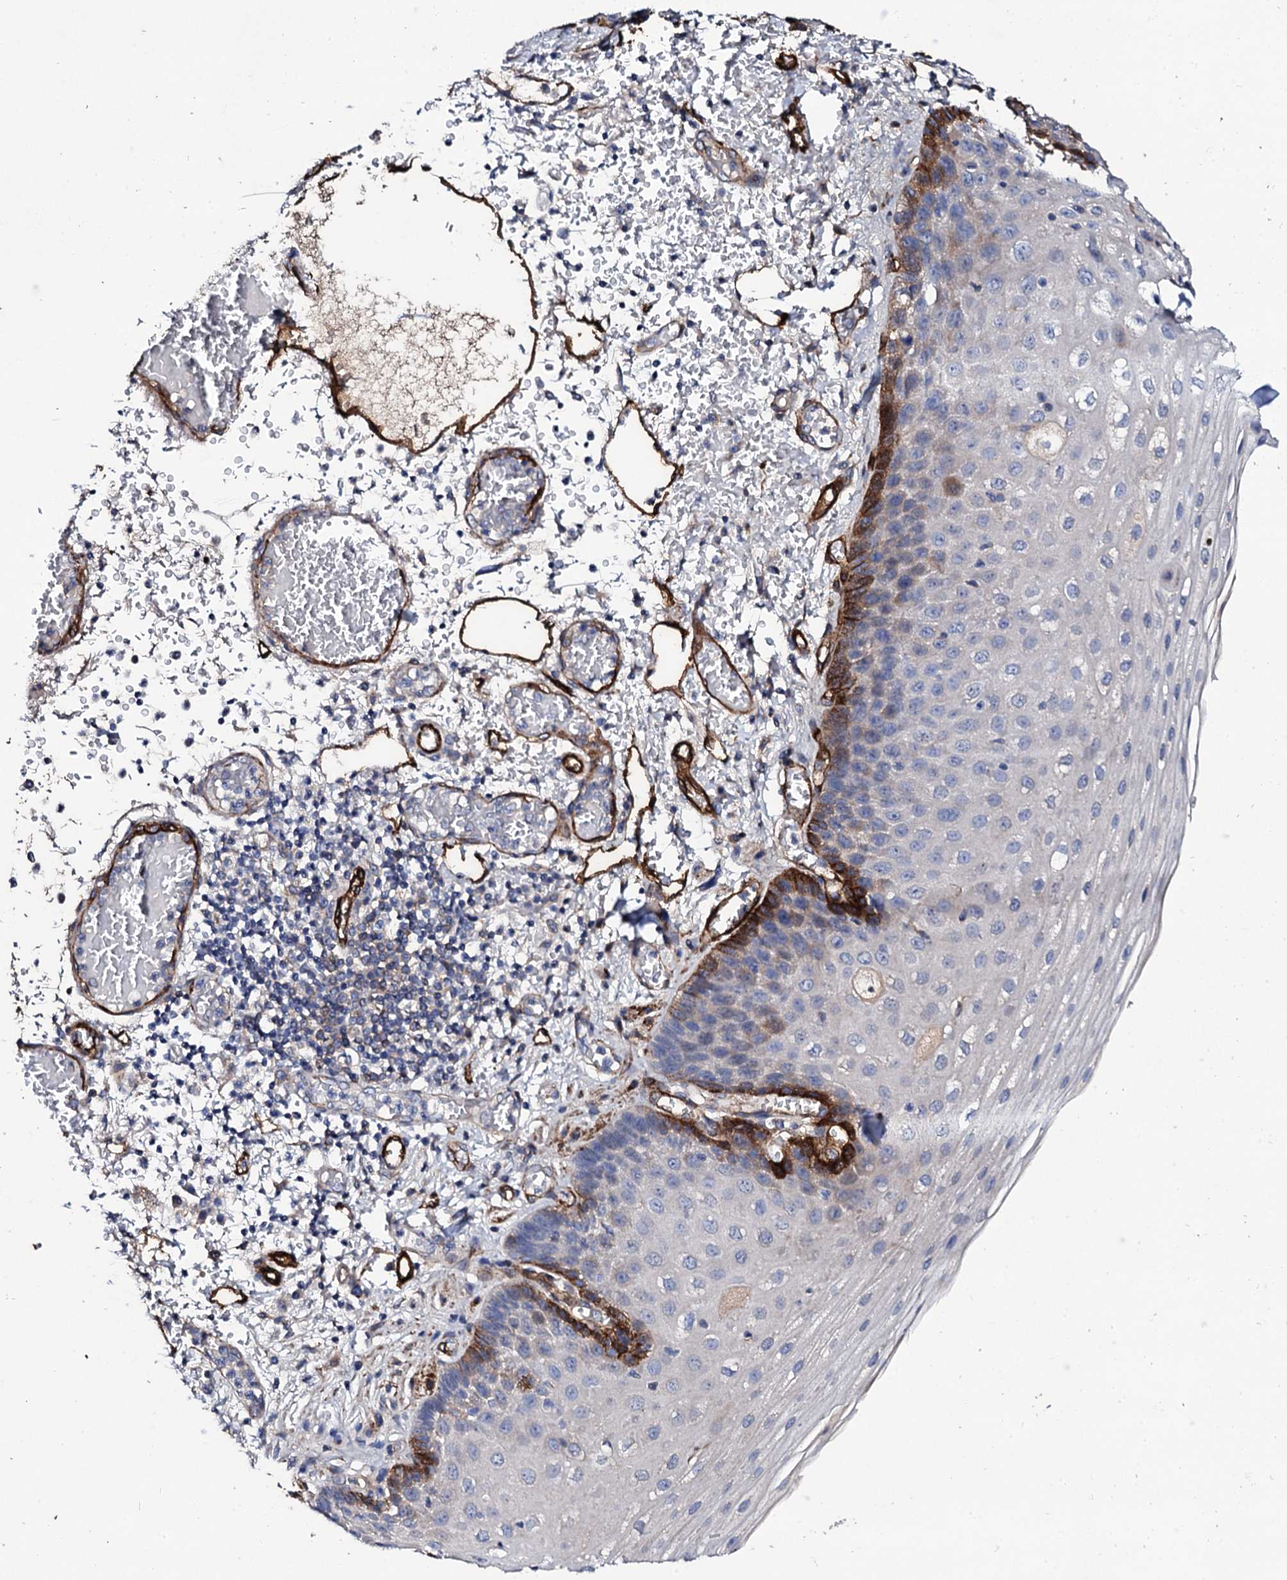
{"staining": {"intensity": "moderate", "quantity": "<25%", "location": "cytoplasmic/membranous"}, "tissue": "esophagus", "cell_type": "Squamous epithelial cells", "image_type": "normal", "snomed": [{"axis": "morphology", "description": "Normal tissue, NOS"}, {"axis": "topography", "description": "Esophagus"}], "caption": "Immunohistochemistry micrograph of normal esophagus: esophagus stained using immunohistochemistry (IHC) exhibits low levels of moderate protein expression localized specifically in the cytoplasmic/membranous of squamous epithelial cells, appearing as a cytoplasmic/membranous brown color.", "gene": "DBX1", "patient": {"sex": "male", "age": 81}}